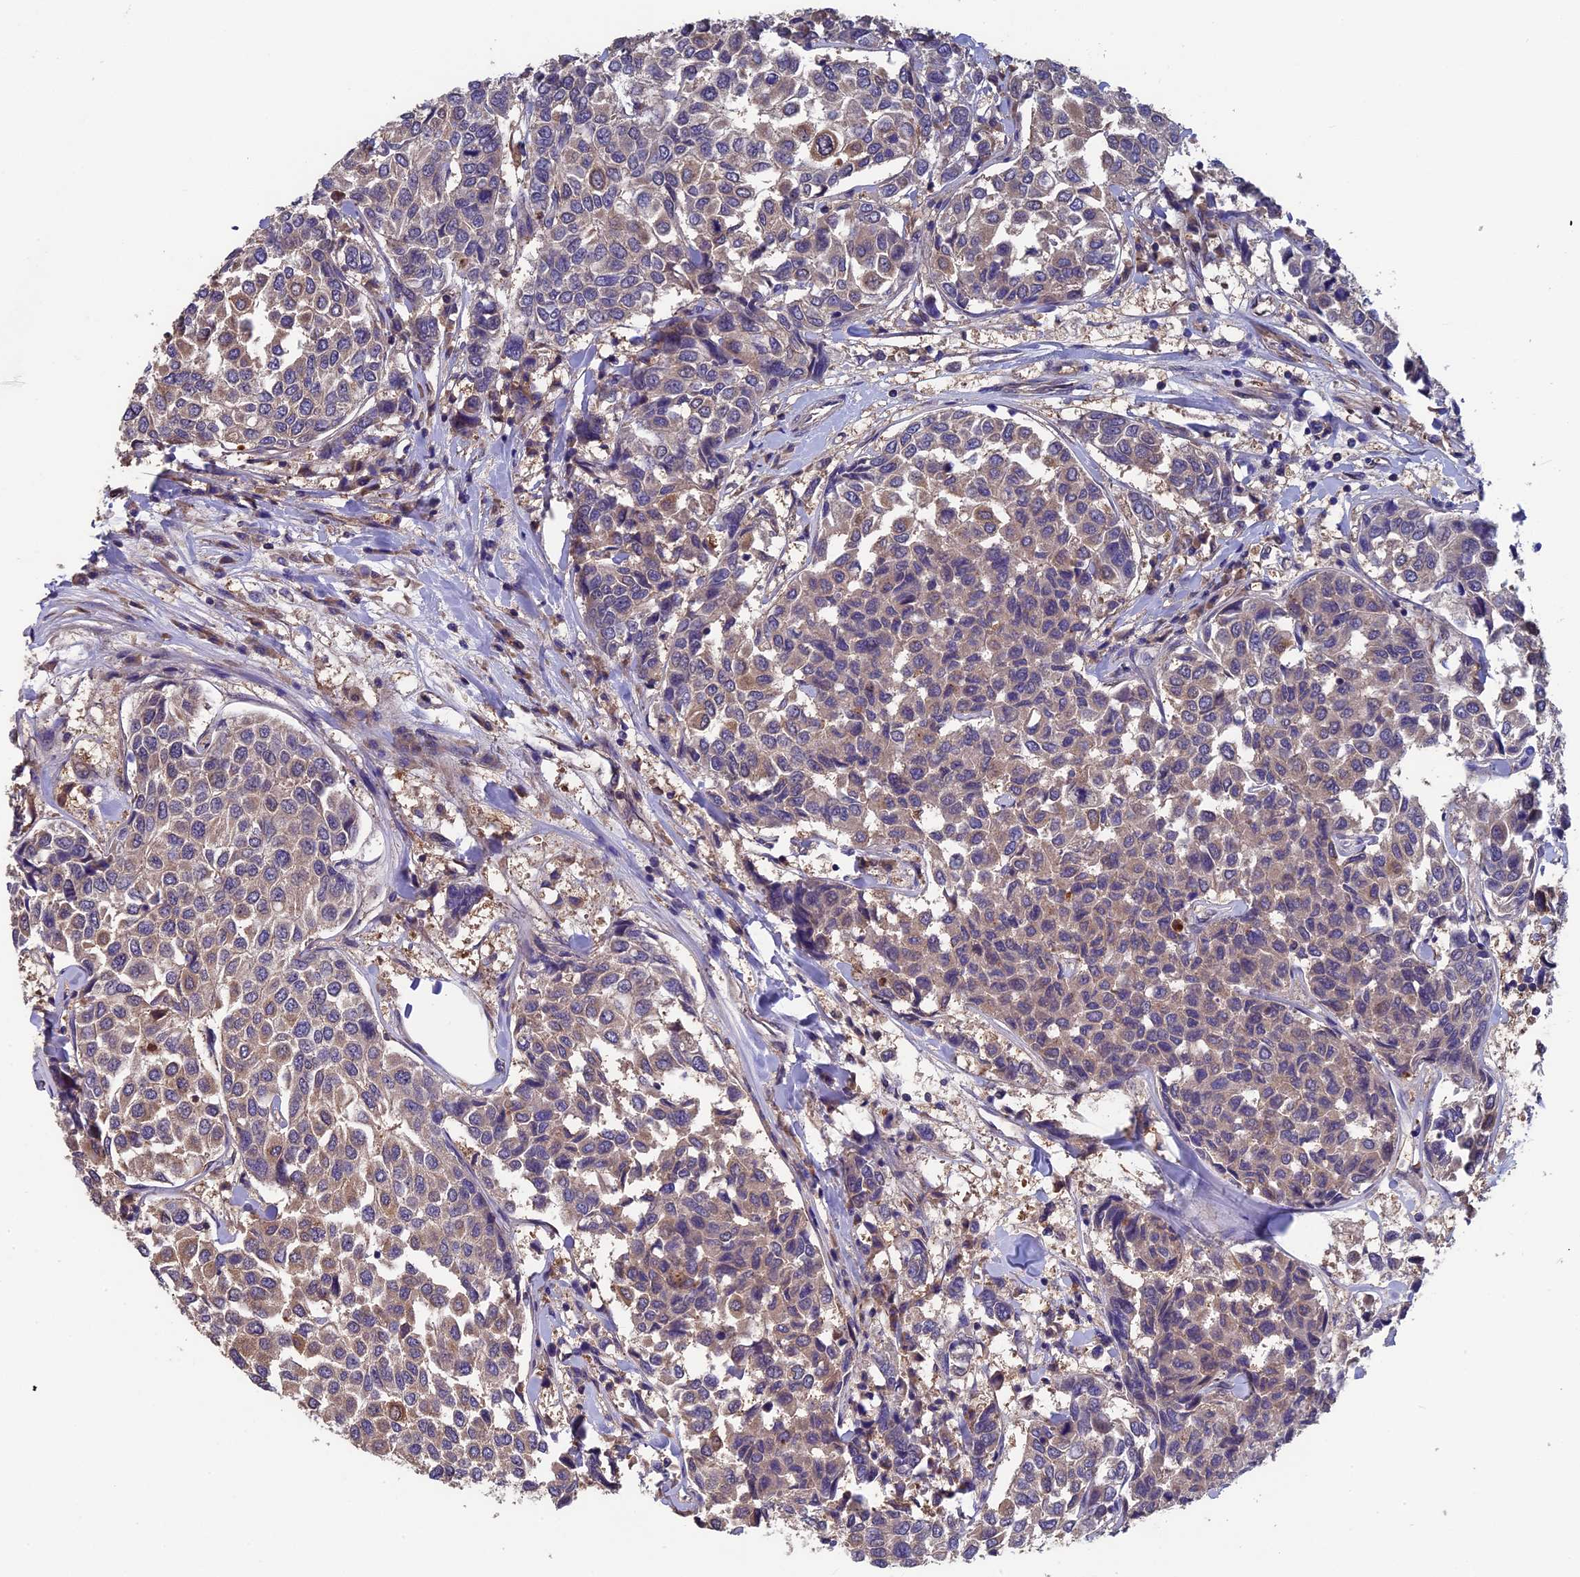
{"staining": {"intensity": "weak", "quantity": "<25%", "location": "cytoplasmic/membranous"}, "tissue": "breast cancer", "cell_type": "Tumor cells", "image_type": "cancer", "snomed": [{"axis": "morphology", "description": "Duct carcinoma"}, {"axis": "topography", "description": "Breast"}], "caption": "Photomicrograph shows no protein positivity in tumor cells of breast invasive ductal carcinoma tissue. Nuclei are stained in blue.", "gene": "LCMT1", "patient": {"sex": "female", "age": 55}}